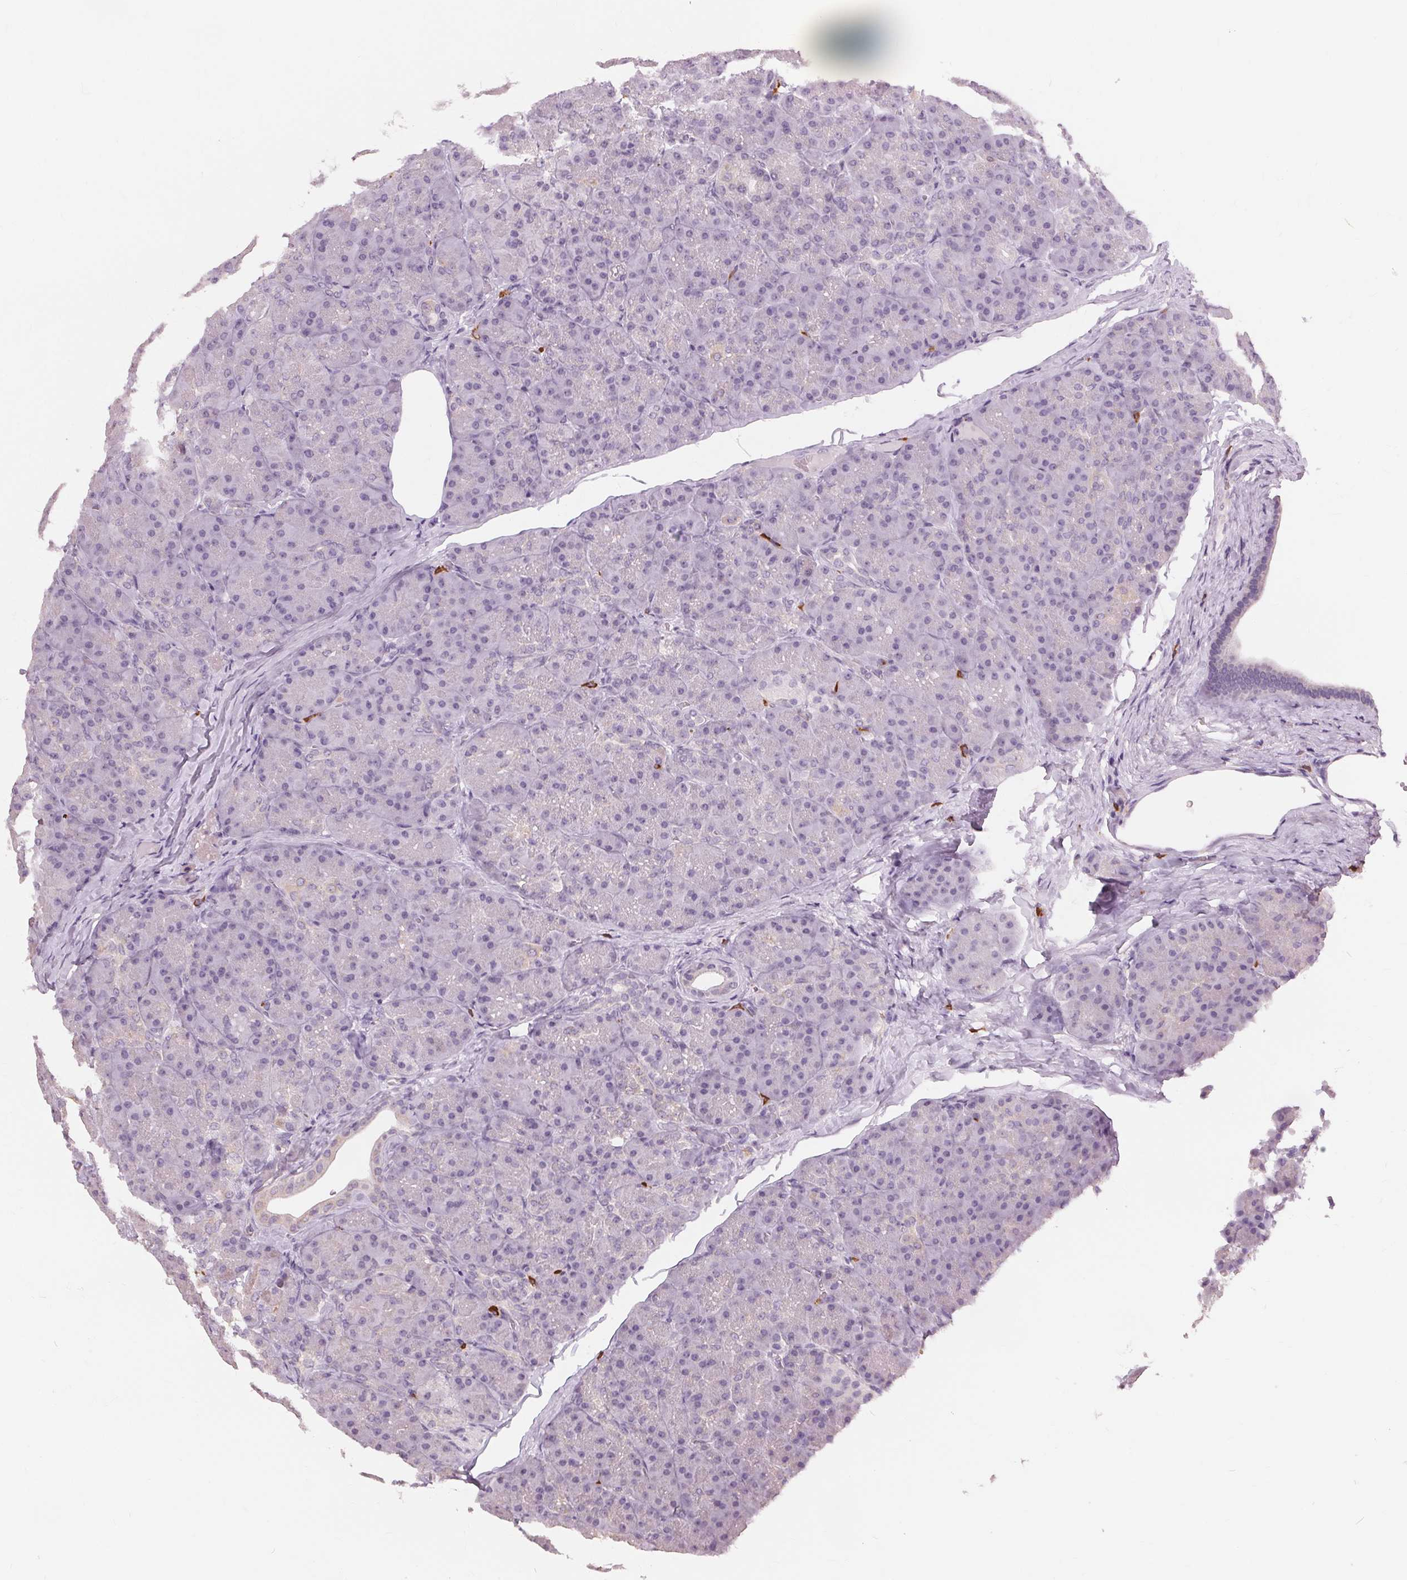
{"staining": {"intensity": "negative", "quantity": "none", "location": "none"}, "tissue": "pancreas", "cell_type": "Exocrine glandular cells", "image_type": "normal", "snomed": [{"axis": "morphology", "description": "Normal tissue, NOS"}, {"axis": "topography", "description": "Pancreas"}], "caption": "Exocrine glandular cells are negative for protein expression in benign human pancreas.", "gene": "SIGLEC6", "patient": {"sex": "male", "age": 57}}